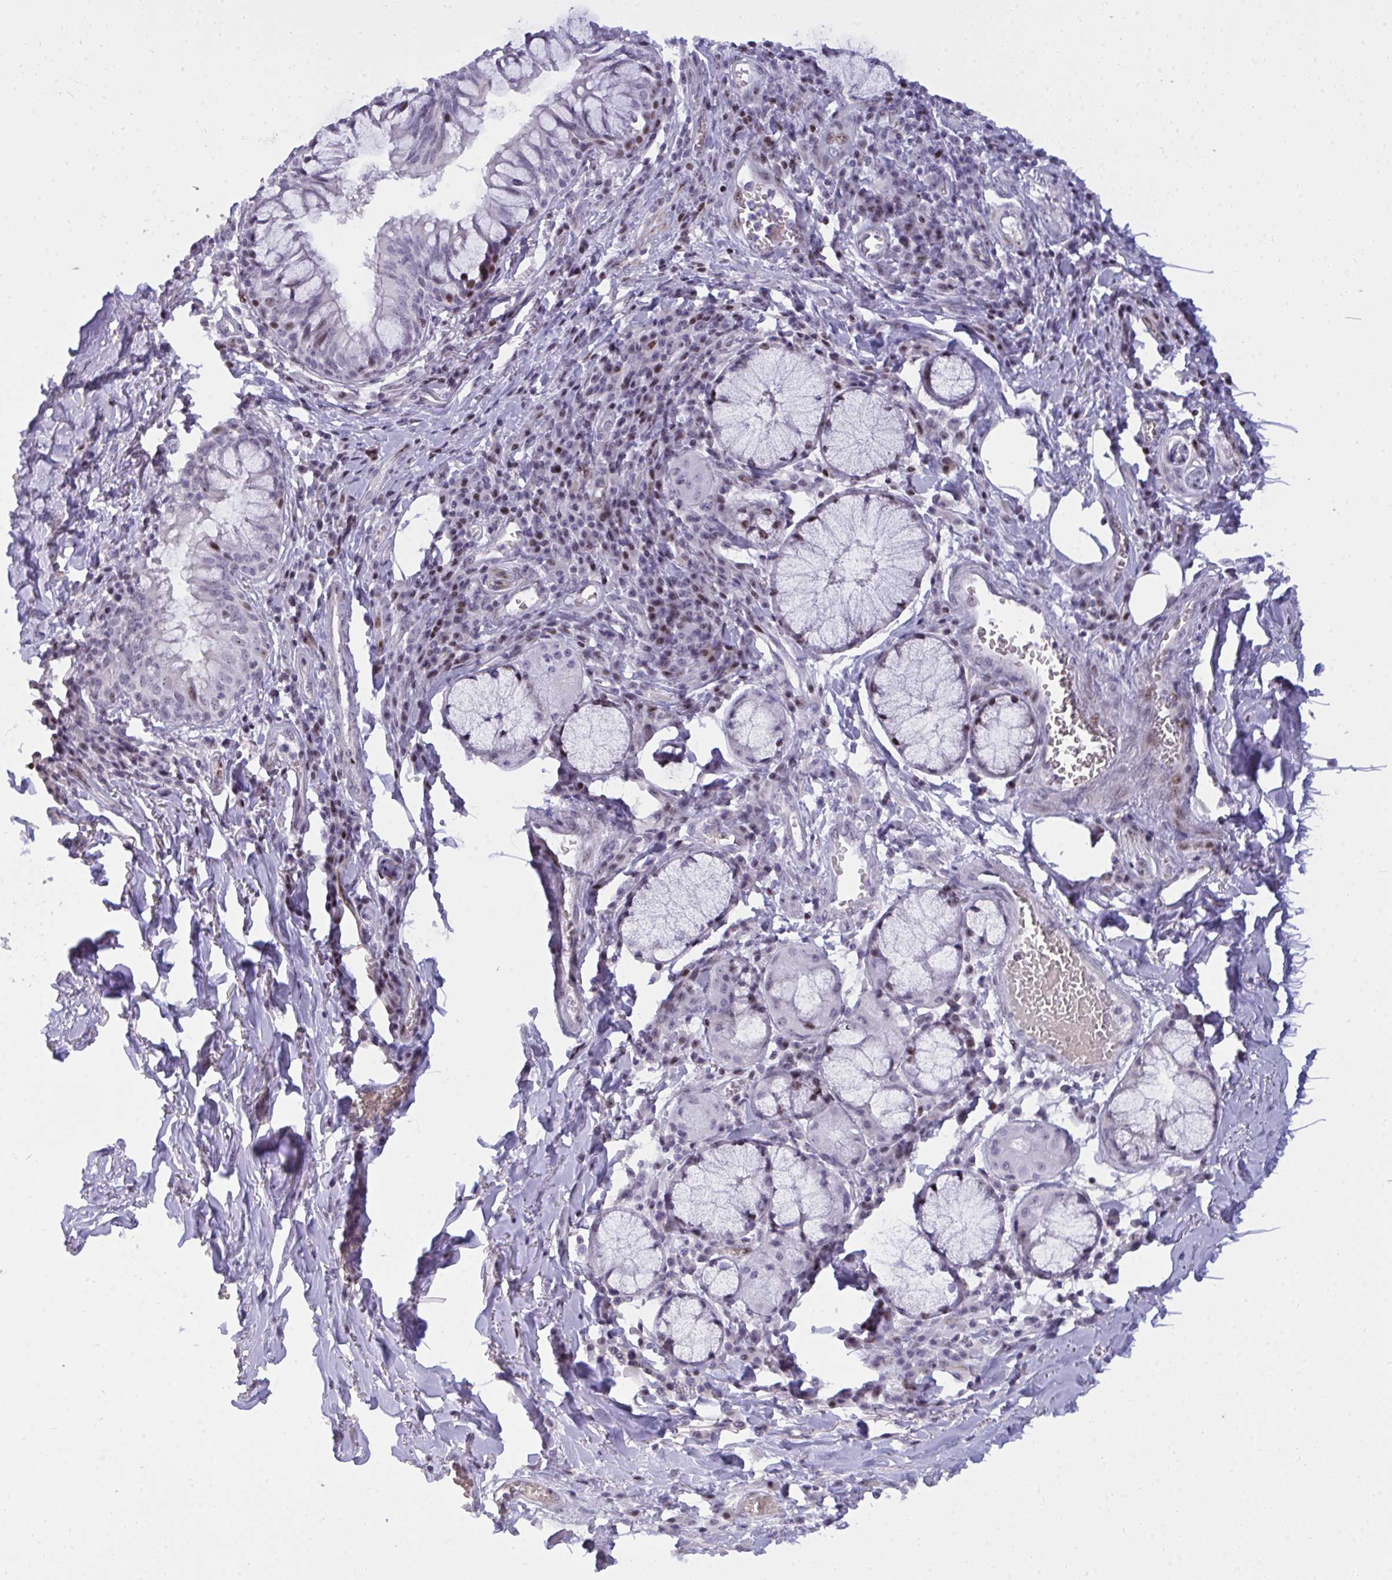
{"staining": {"intensity": "moderate", "quantity": "<25%", "location": "nuclear"}, "tissue": "bronchus", "cell_type": "Respiratory epithelial cells", "image_type": "normal", "snomed": [{"axis": "morphology", "description": "Normal tissue, NOS"}, {"axis": "topography", "description": "Lymph node"}, {"axis": "topography", "description": "Bronchus"}], "caption": "Immunohistochemistry of benign bronchus shows low levels of moderate nuclear staining in about <25% of respiratory epithelial cells. (brown staining indicates protein expression, while blue staining denotes nuclei).", "gene": "PLPPR3", "patient": {"sex": "male", "age": 56}}